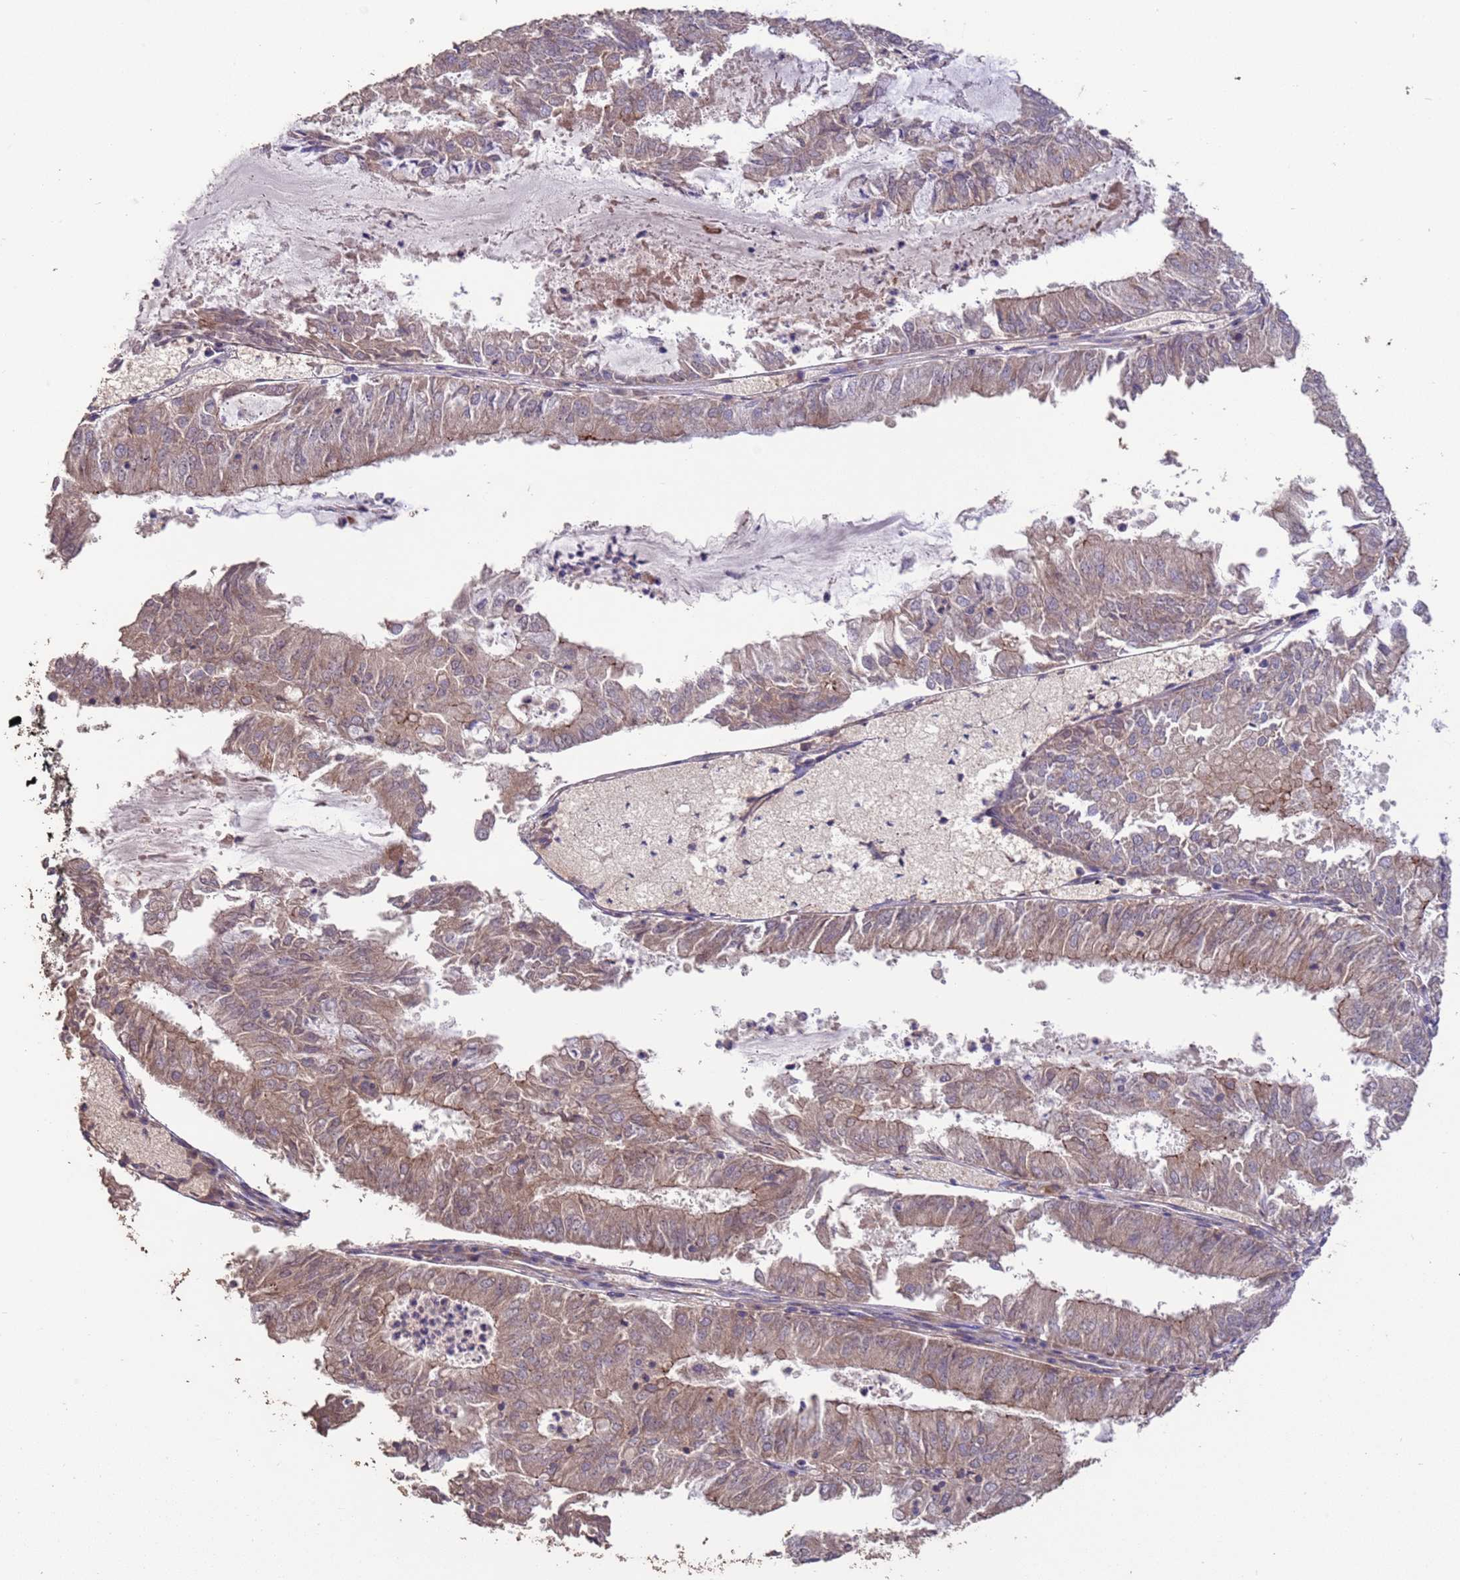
{"staining": {"intensity": "moderate", "quantity": ">75%", "location": "cytoplasmic/membranous"}, "tissue": "endometrial cancer", "cell_type": "Tumor cells", "image_type": "cancer", "snomed": [{"axis": "morphology", "description": "Adenocarcinoma, NOS"}, {"axis": "topography", "description": "Endometrium"}], "caption": "Tumor cells demonstrate medium levels of moderate cytoplasmic/membranous expression in about >75% of cells in human endometrial cancer.", "gene": "SLC9B2", "patient": {"sex": "female", "age": 57}}